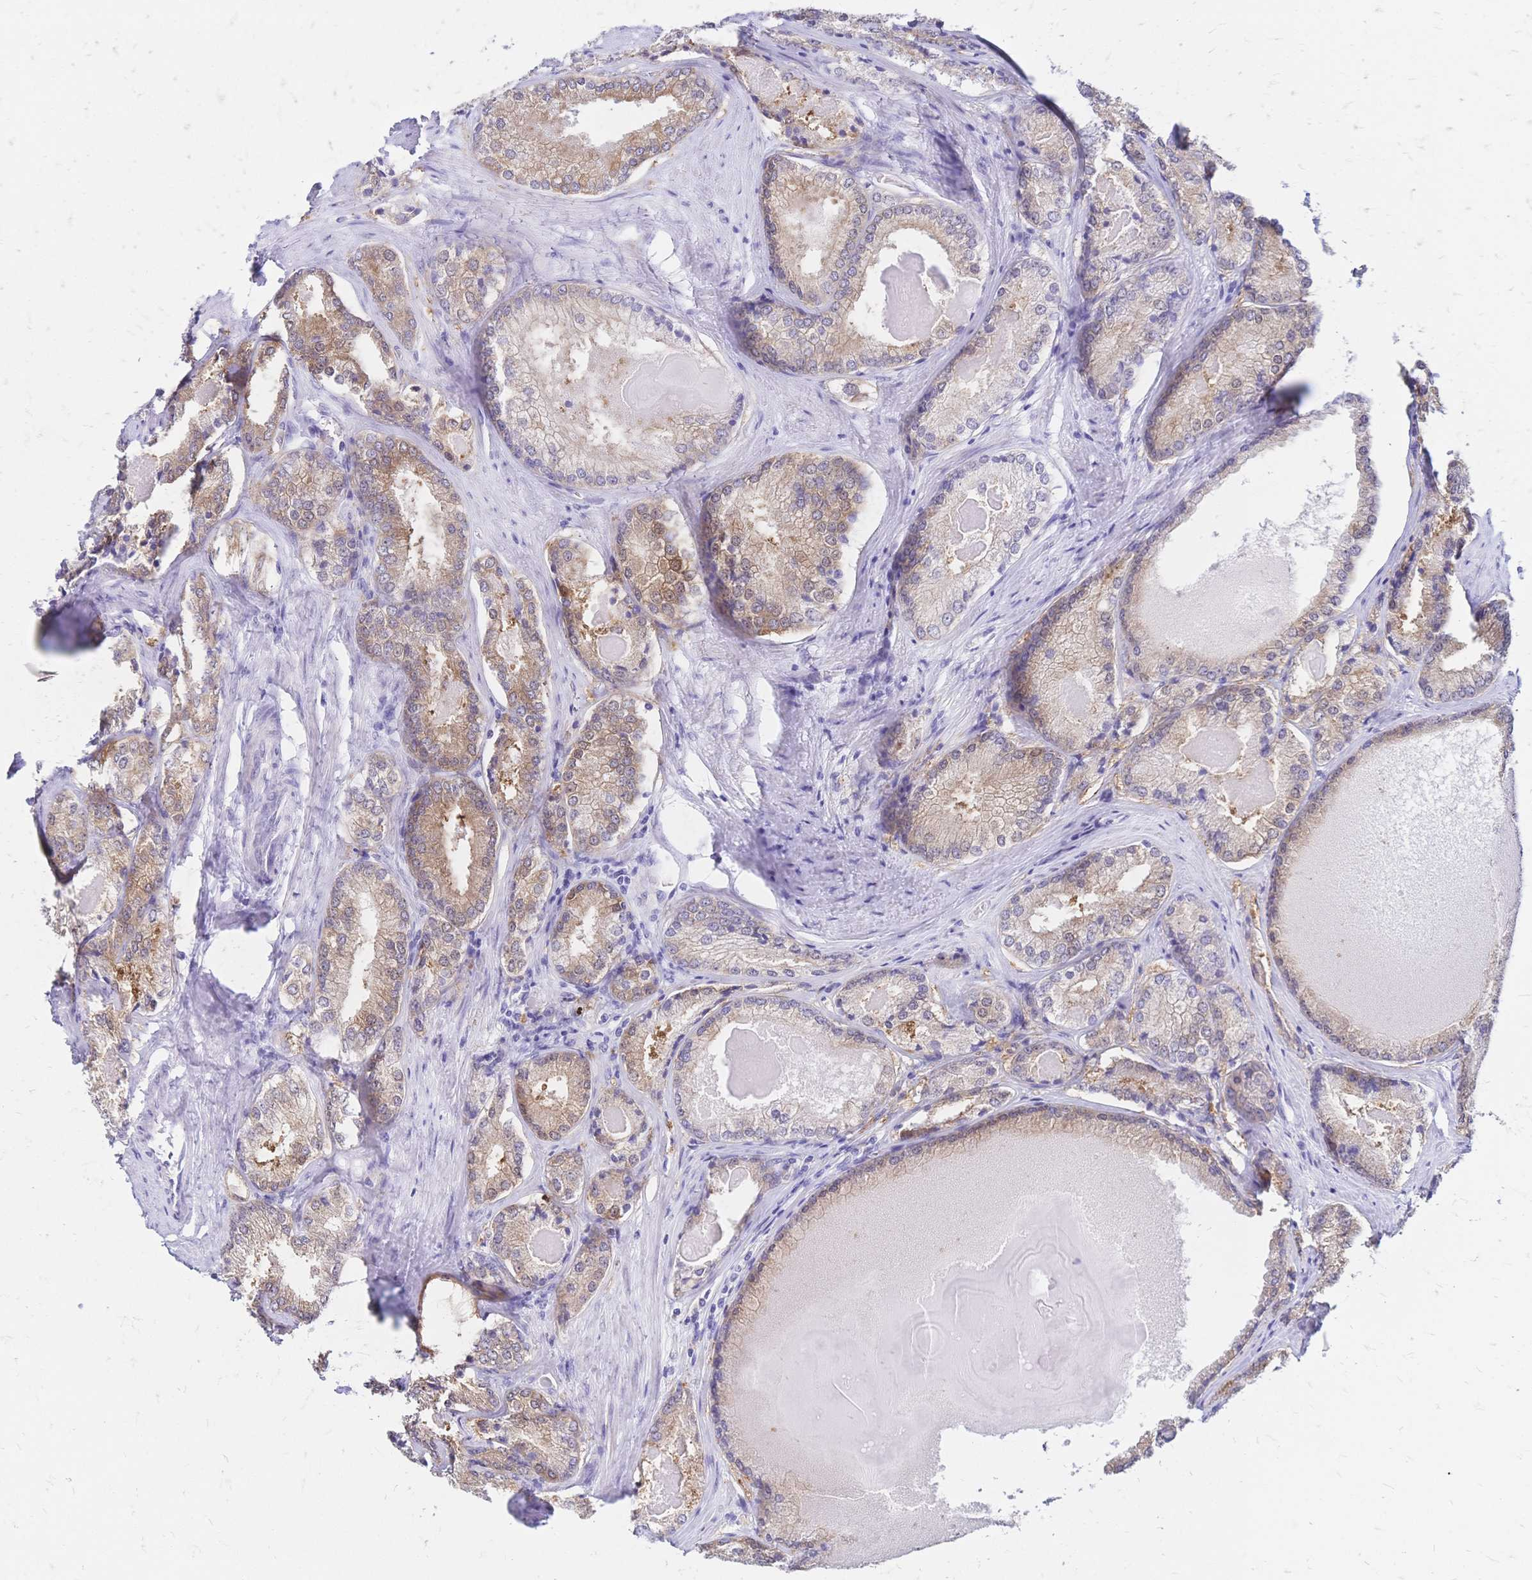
{"staining": {"intensity": "weak", "quantity": ">75%", "location": "cytoplasmic/membranous"}, "tissue": "prostate cancer", "cell_type": "Tumor cells", "image_type": "cancer", "snomed": [{"axis": "morphology", "description": "Adenocarcinoma, NOS"}, {"axis": "morphology", "description": "Adenocarcinoma, Low grade"}, {"axis": "topography", "description": "Prostate"}], "caption": "Tumor cells demonstrate low levels of weak cytoplasmic/membranous expression in about >75% of cells in human prostate cancer (adenocarcinoma (low-grade)). (IHC, brightfield microscopy, high magnification).", "gene": "GRB7", "patient": {"sex": "male", "age": 68}}